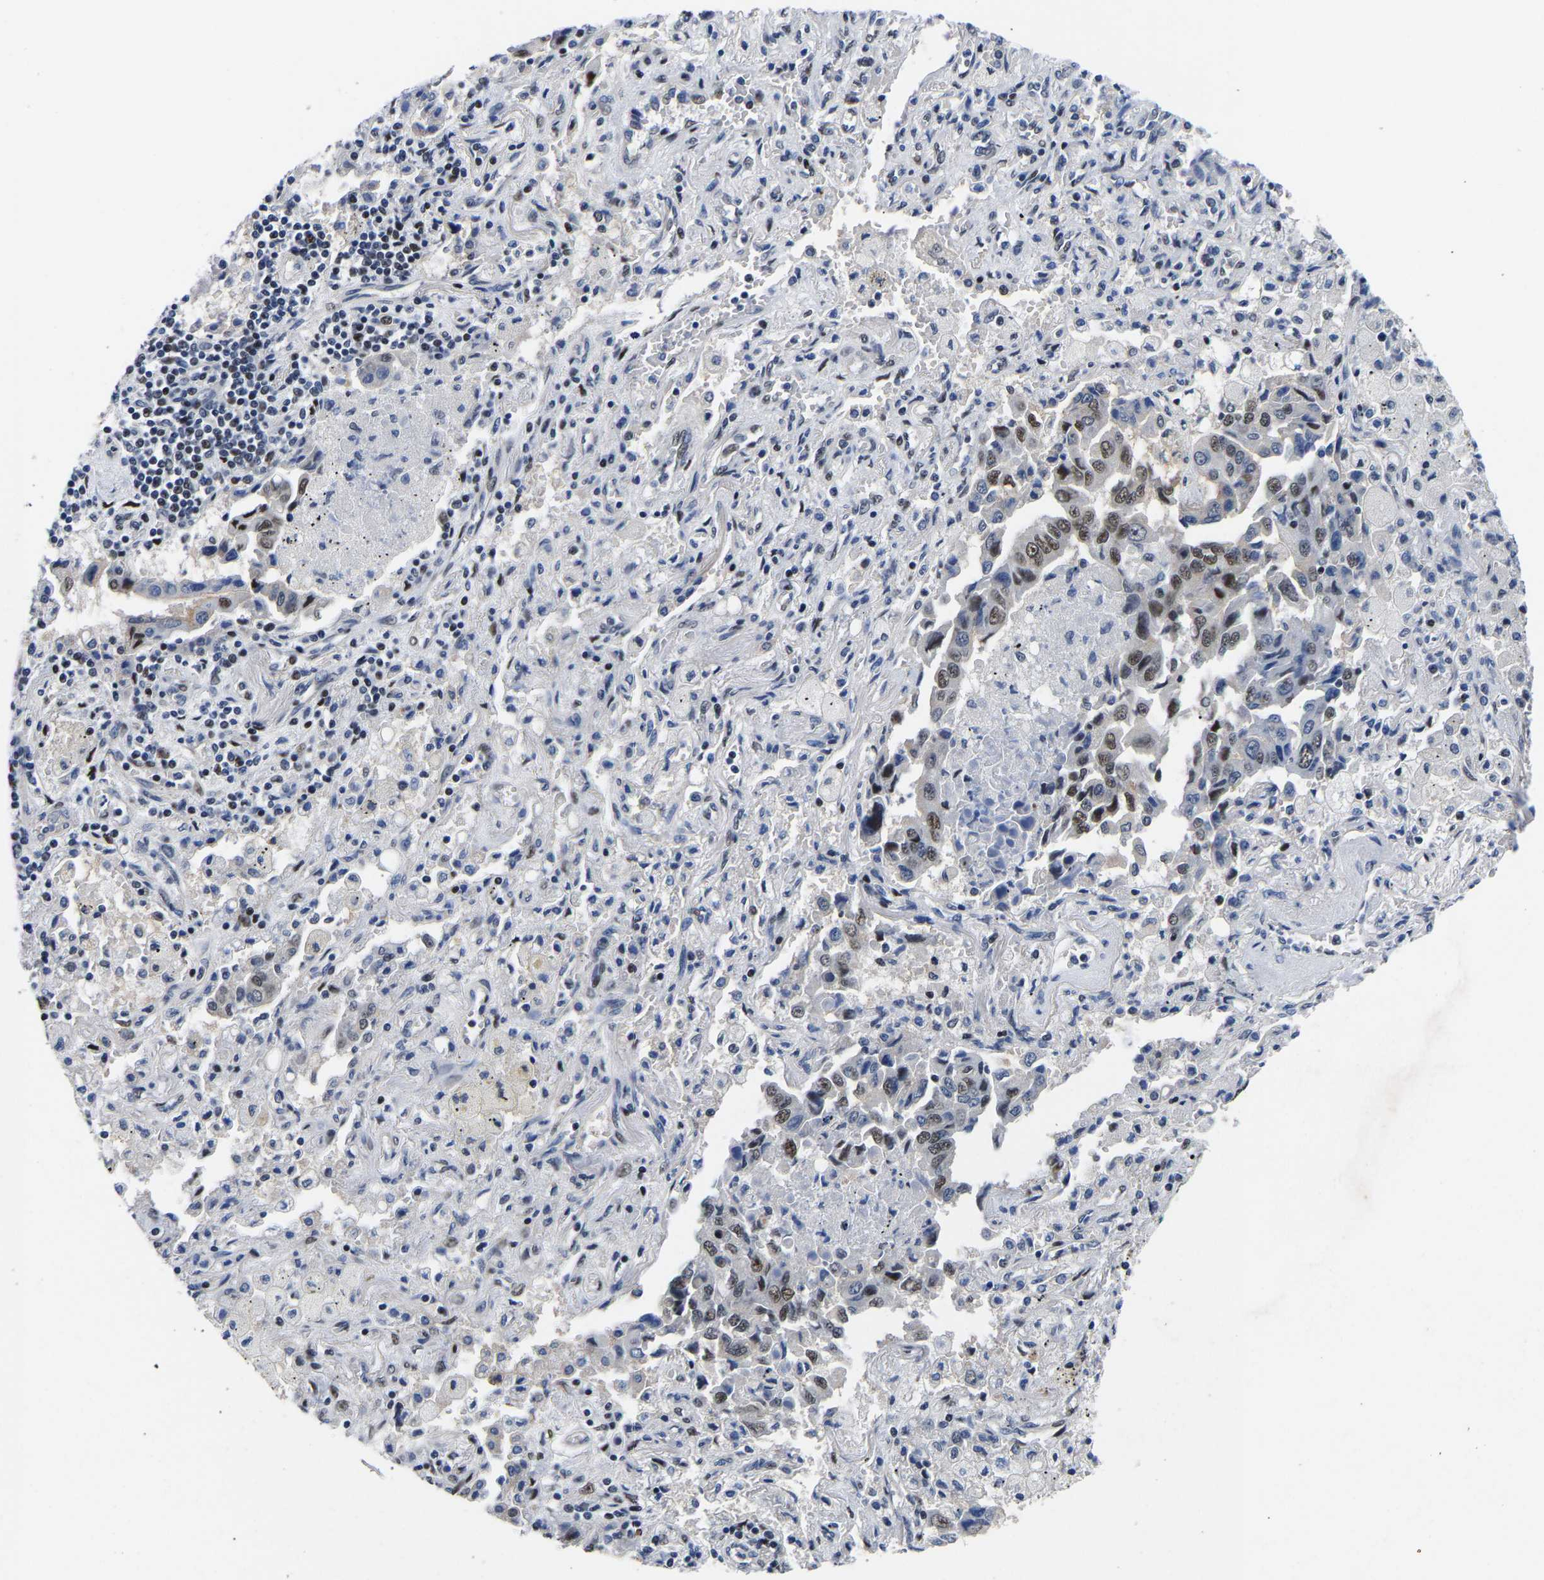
{"staining": {"intensity": "moderate", "quantity": ">75%", "location": "nuclear"}, "tissue": "lung cancer", "cell_type": "Tumor cells", "image_type": "cancer", "snomed": [{"axis": "morphology", "description": "Adenocarcinoma, NOS"}, {"axis": "topography", "description": "Lung"}], "caption": "A micrograph showing moderate nuclear expression in approximately >75% of tumor cells in lung adenocarcinoma, as visualized by brown immunohistochemical staining.", "gene": "PTRHD1", "patient": {"sex": "female", "age": 65}}